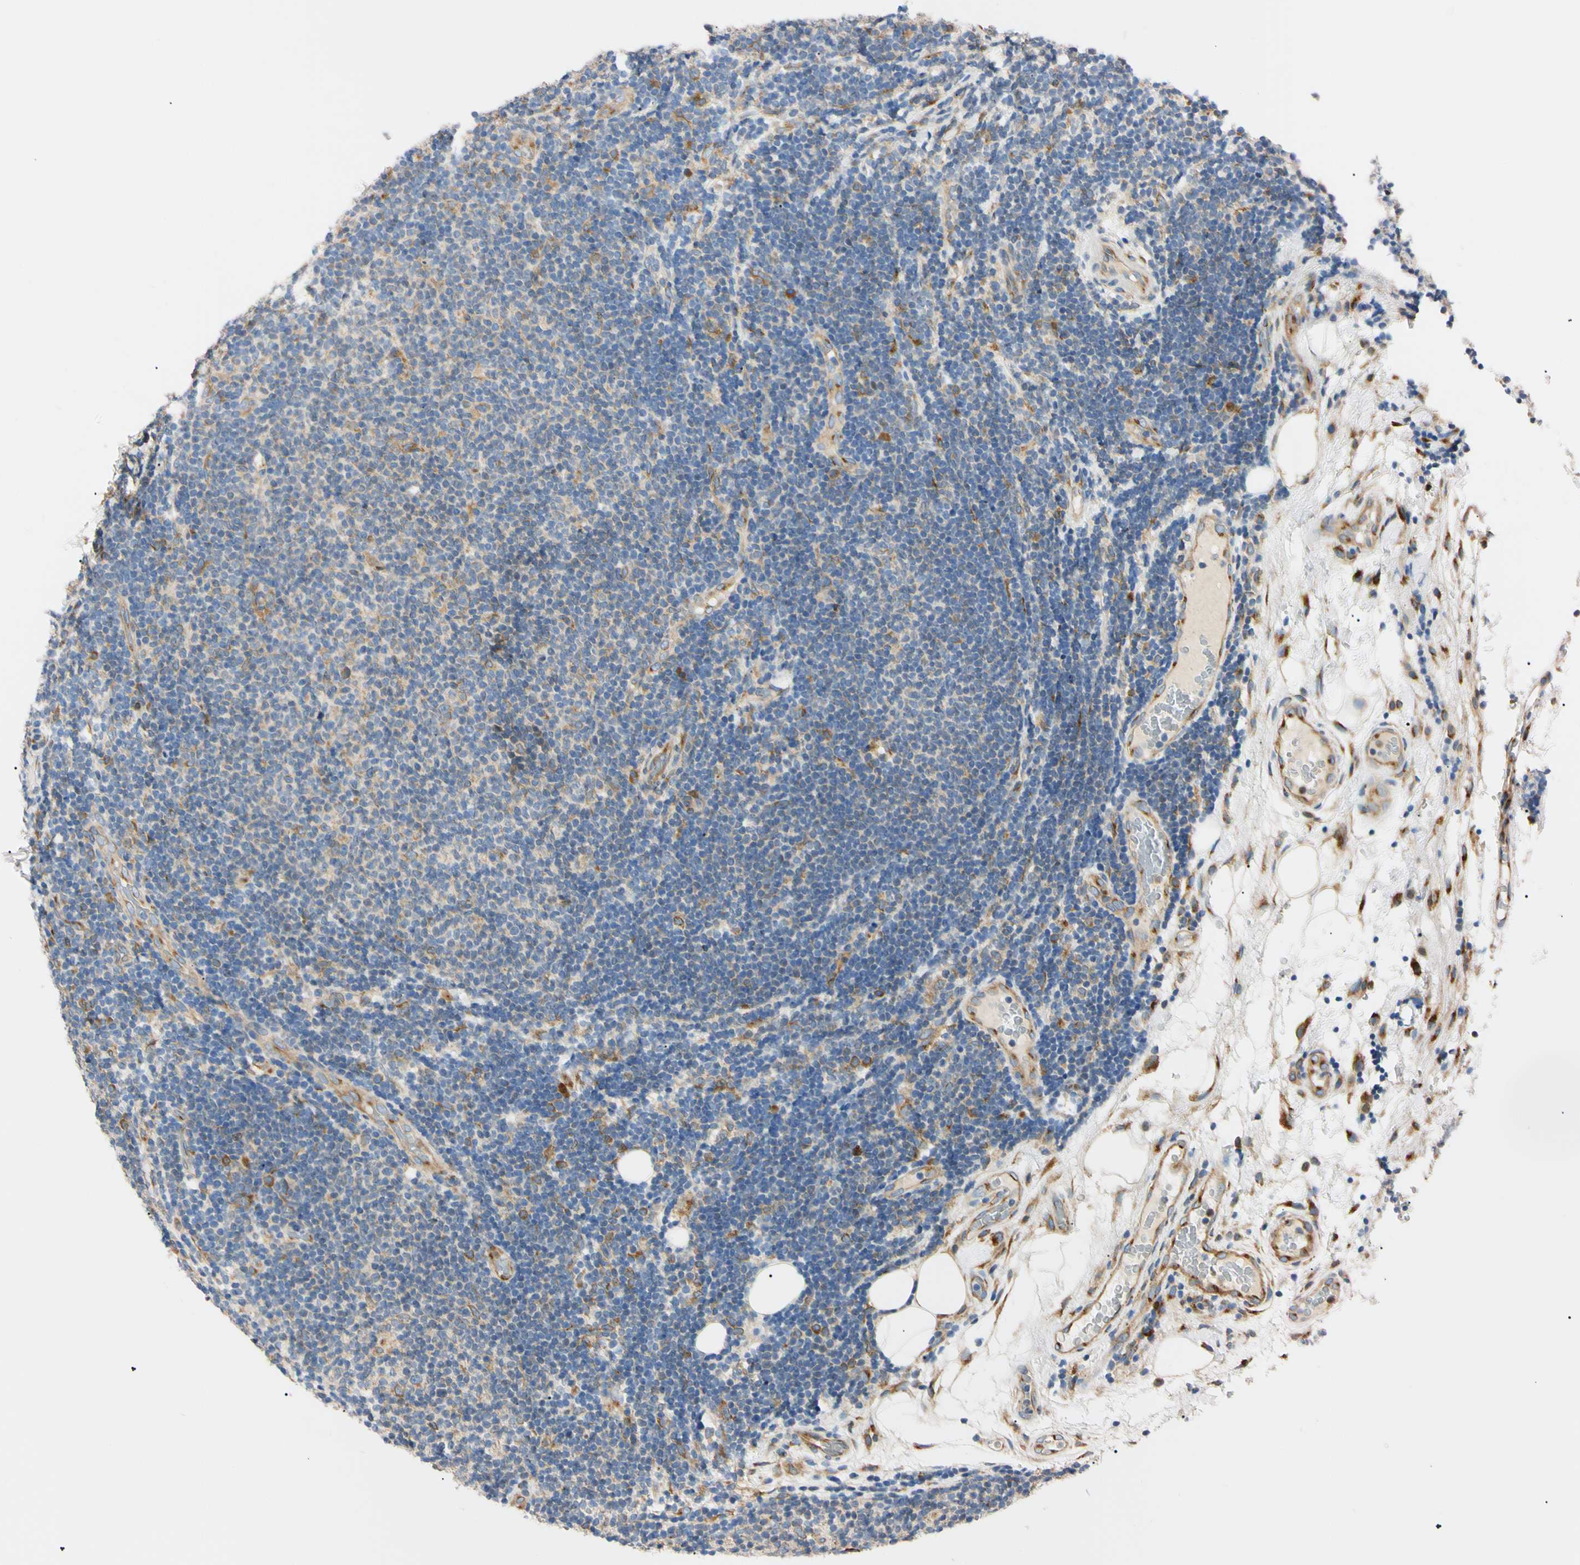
{"staining": {"intensity": "negative", "quantity": "none", "location": "none"}, "tissue": "lymphoma", "cell_type": "Tumor cells", "image_type": "cancer", "snomed": [{"axis": "morphology", "description": "Malignant lymphoma, non-Hodgkin's type, Low grade"}, {"axis": "topography", "description": "Lymph node"}], "caption": "Image shows no protein staining in tumor cells of lymphoma tissue.", "gene": "IER3IP1", "patient": {"sex": "male", "age": 83}}